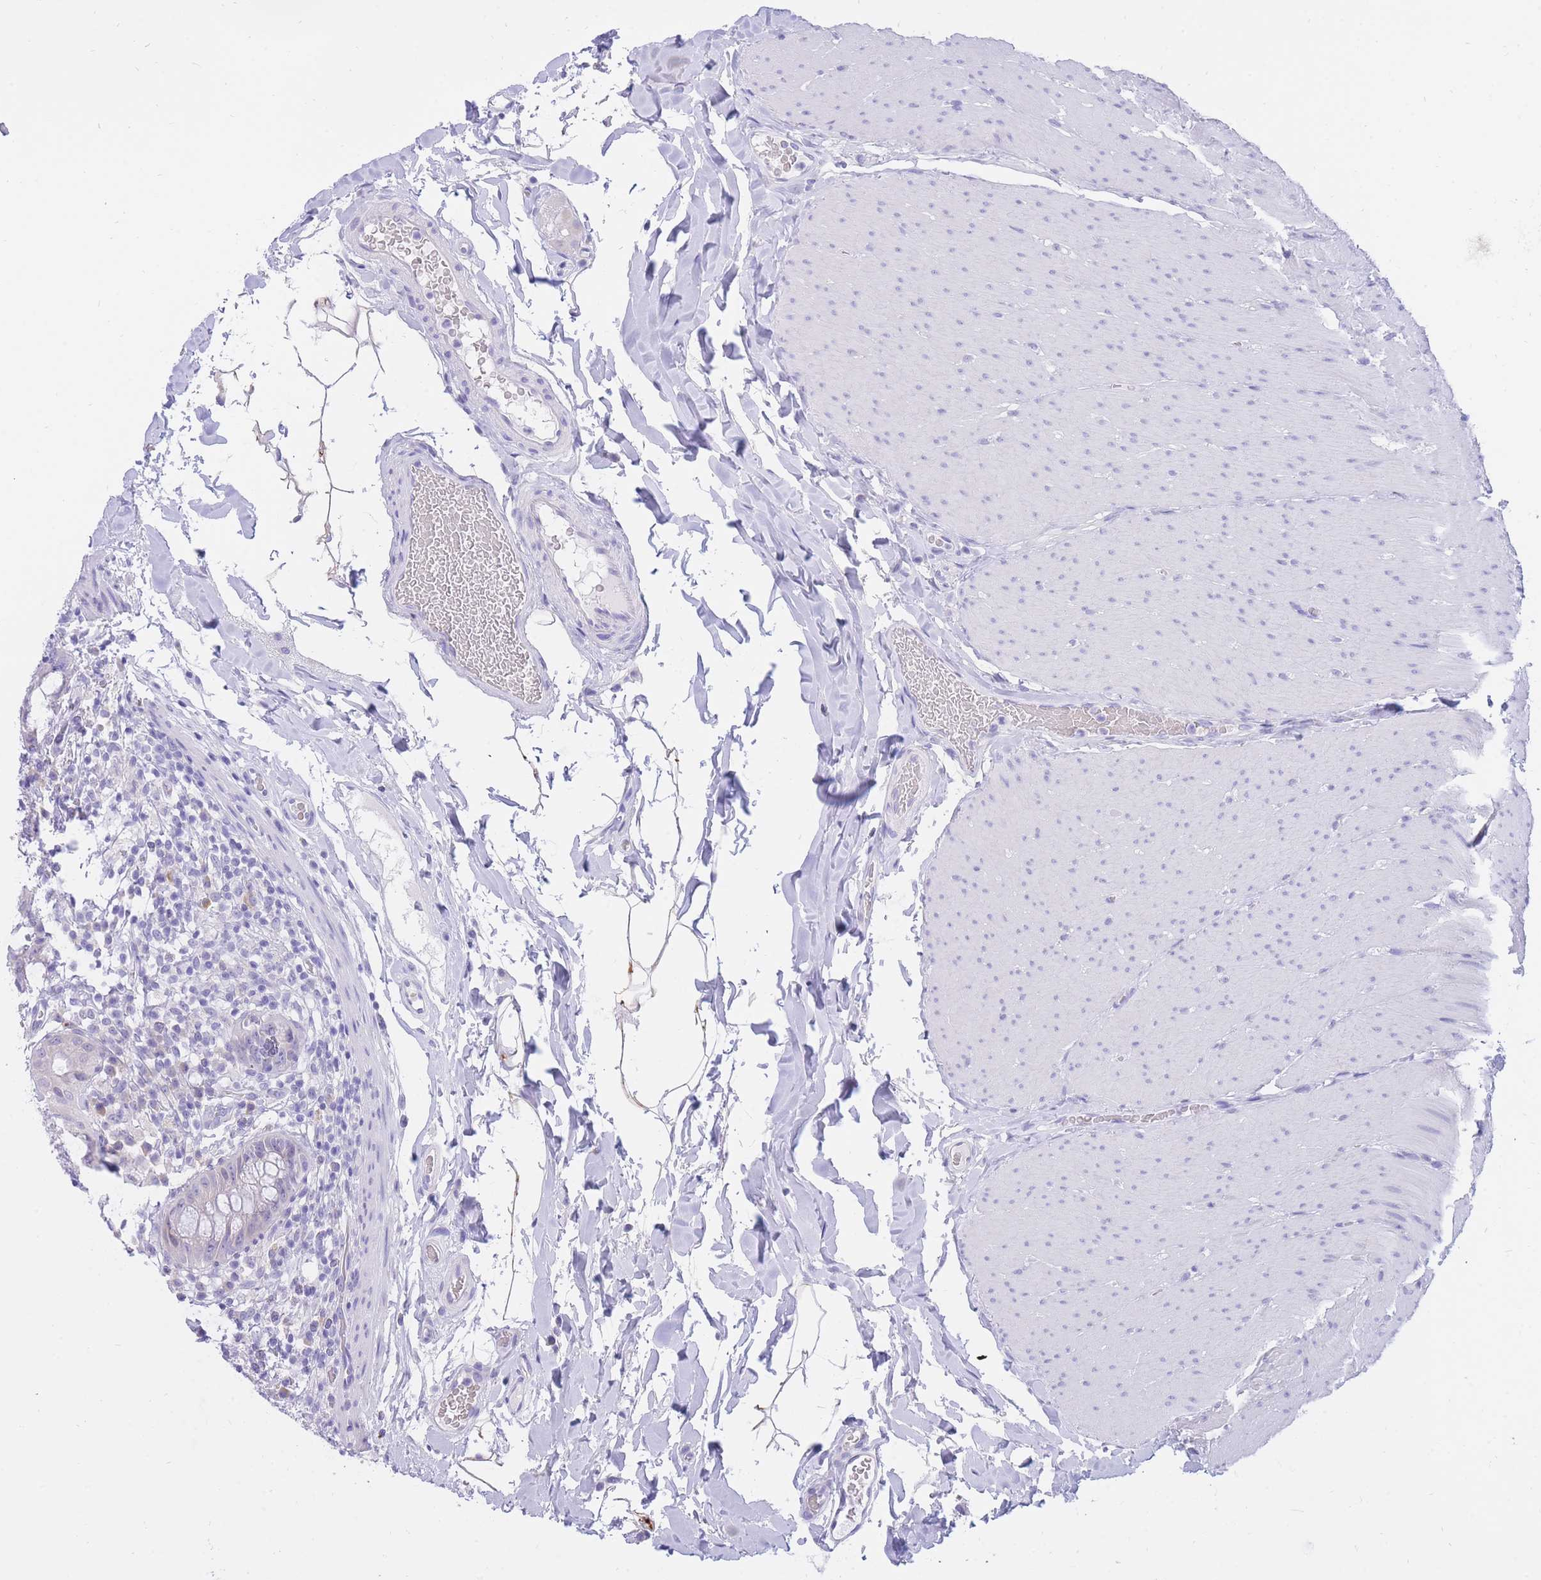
{"staining": {"intensity": "negative", "quantity": "none", "location": "none"}, "tissue": "rectum", "cell_type": "Glandular cells", "image_type": "normal", "snomed": [{"axis": "morphology", "description": "Normal tissue, NOS"}, {"axis": "topography", "description": "Rectum"}], "caption": "DAB immunohistochemical staining of unremarkable human rectum demonstrates no significant staining in glandular cells. The staining is performed using DAB (3,3'-diaminobenzidine) brown chromogen with nuclei counter-stained in using hematoxylin.", "gene": "SSUH2", "patient": {"sex": "female", "age": 57}}